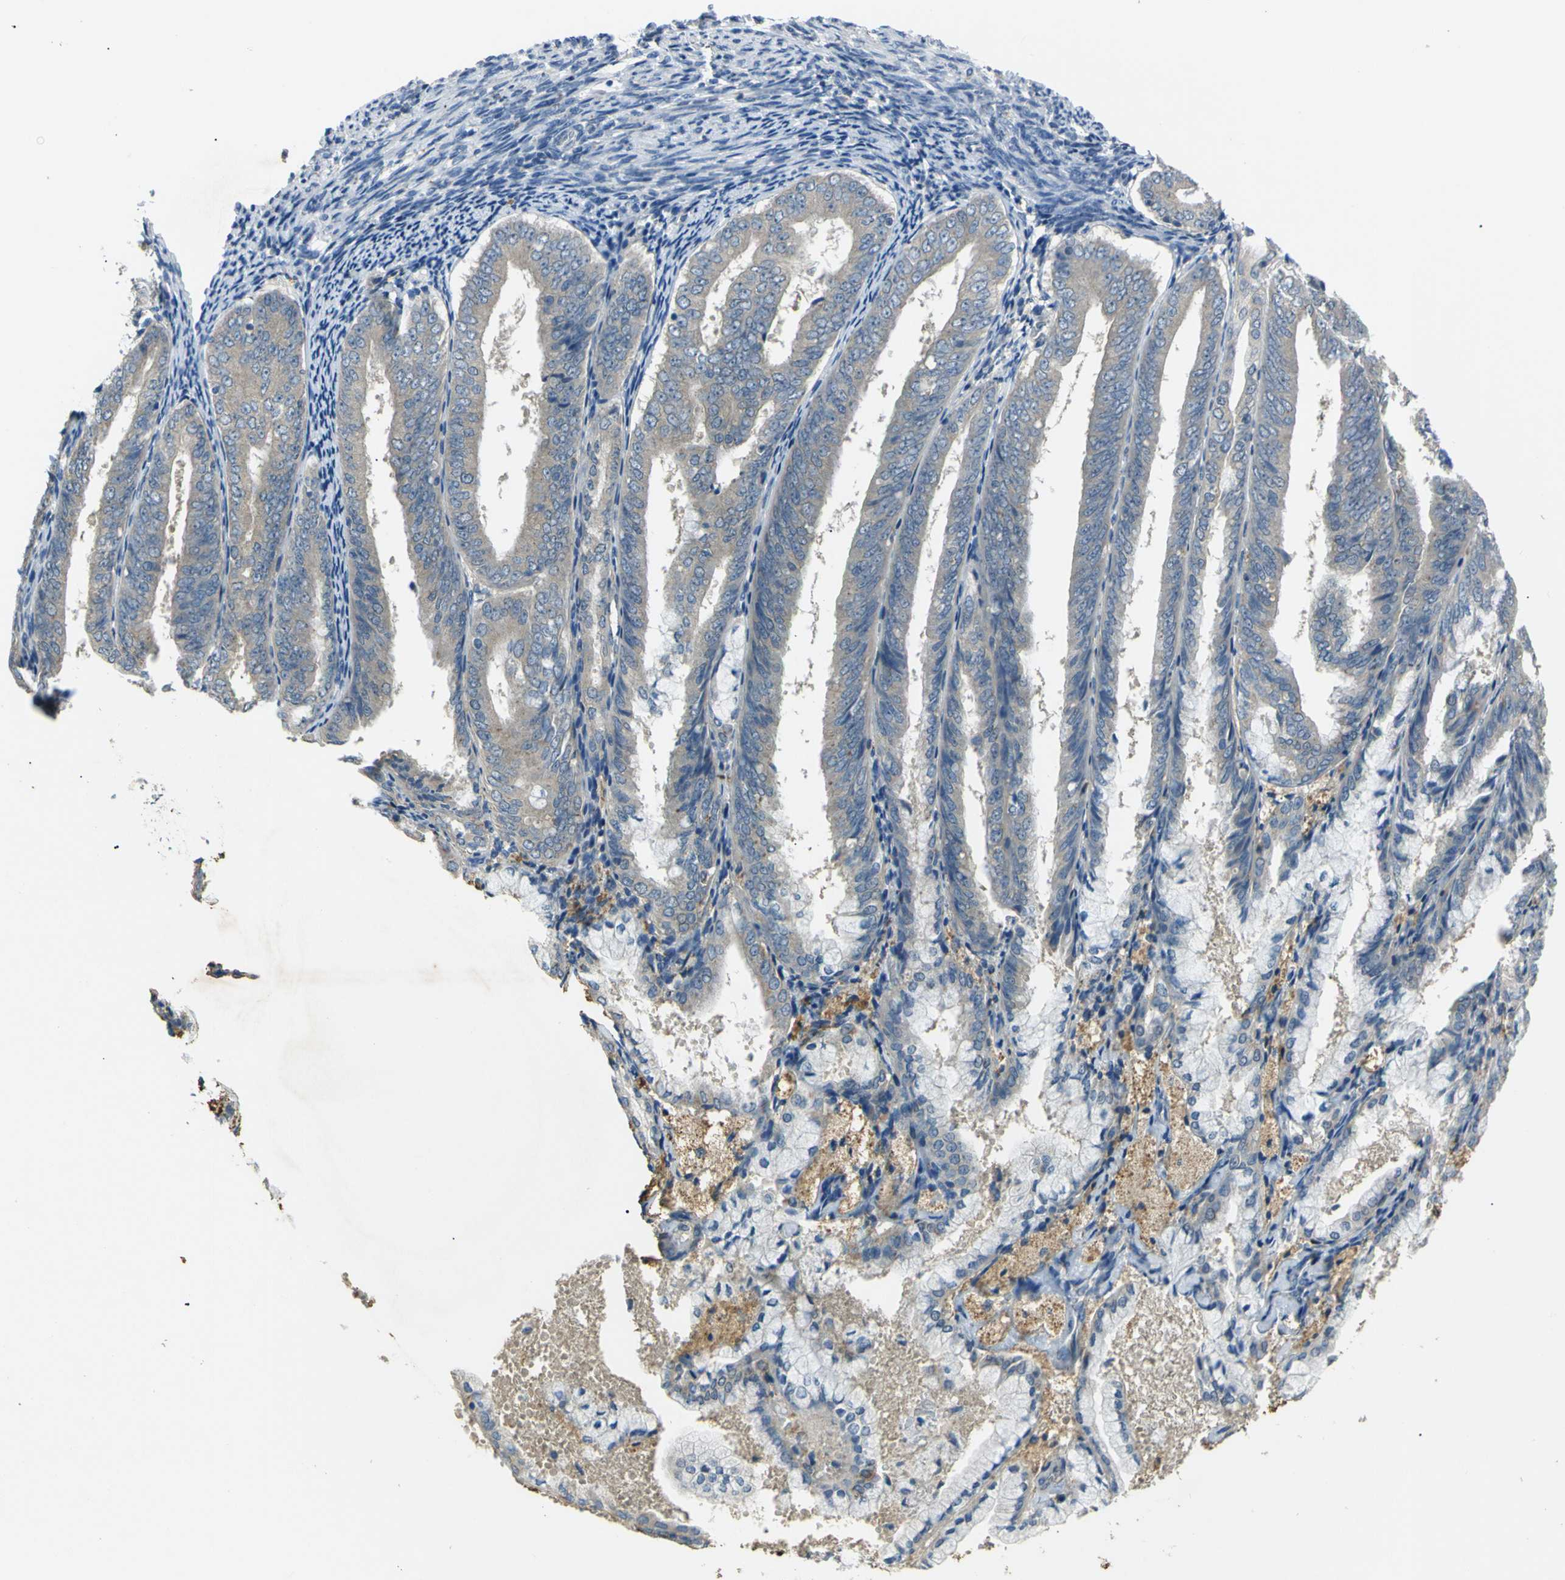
{"staining": {"intensity": "negative", "quantity": "none", "location": "none"}, "tissue": "endometrial cancer", "cell_type": "Tumor cells", "image_type": "cancer", "snomed": [{"axis": "morphology", "description": "Adenocarcinoma, NOS"}, {"axis": "topography", "description": "Endometrium"}], "caption": "Endometrial adenocarcinoma was stained to show a protein in brown. There is no significant positivity in tumor cells.", "gene": "C6orf89", "patient": {"sex": "female", "age": 63}}